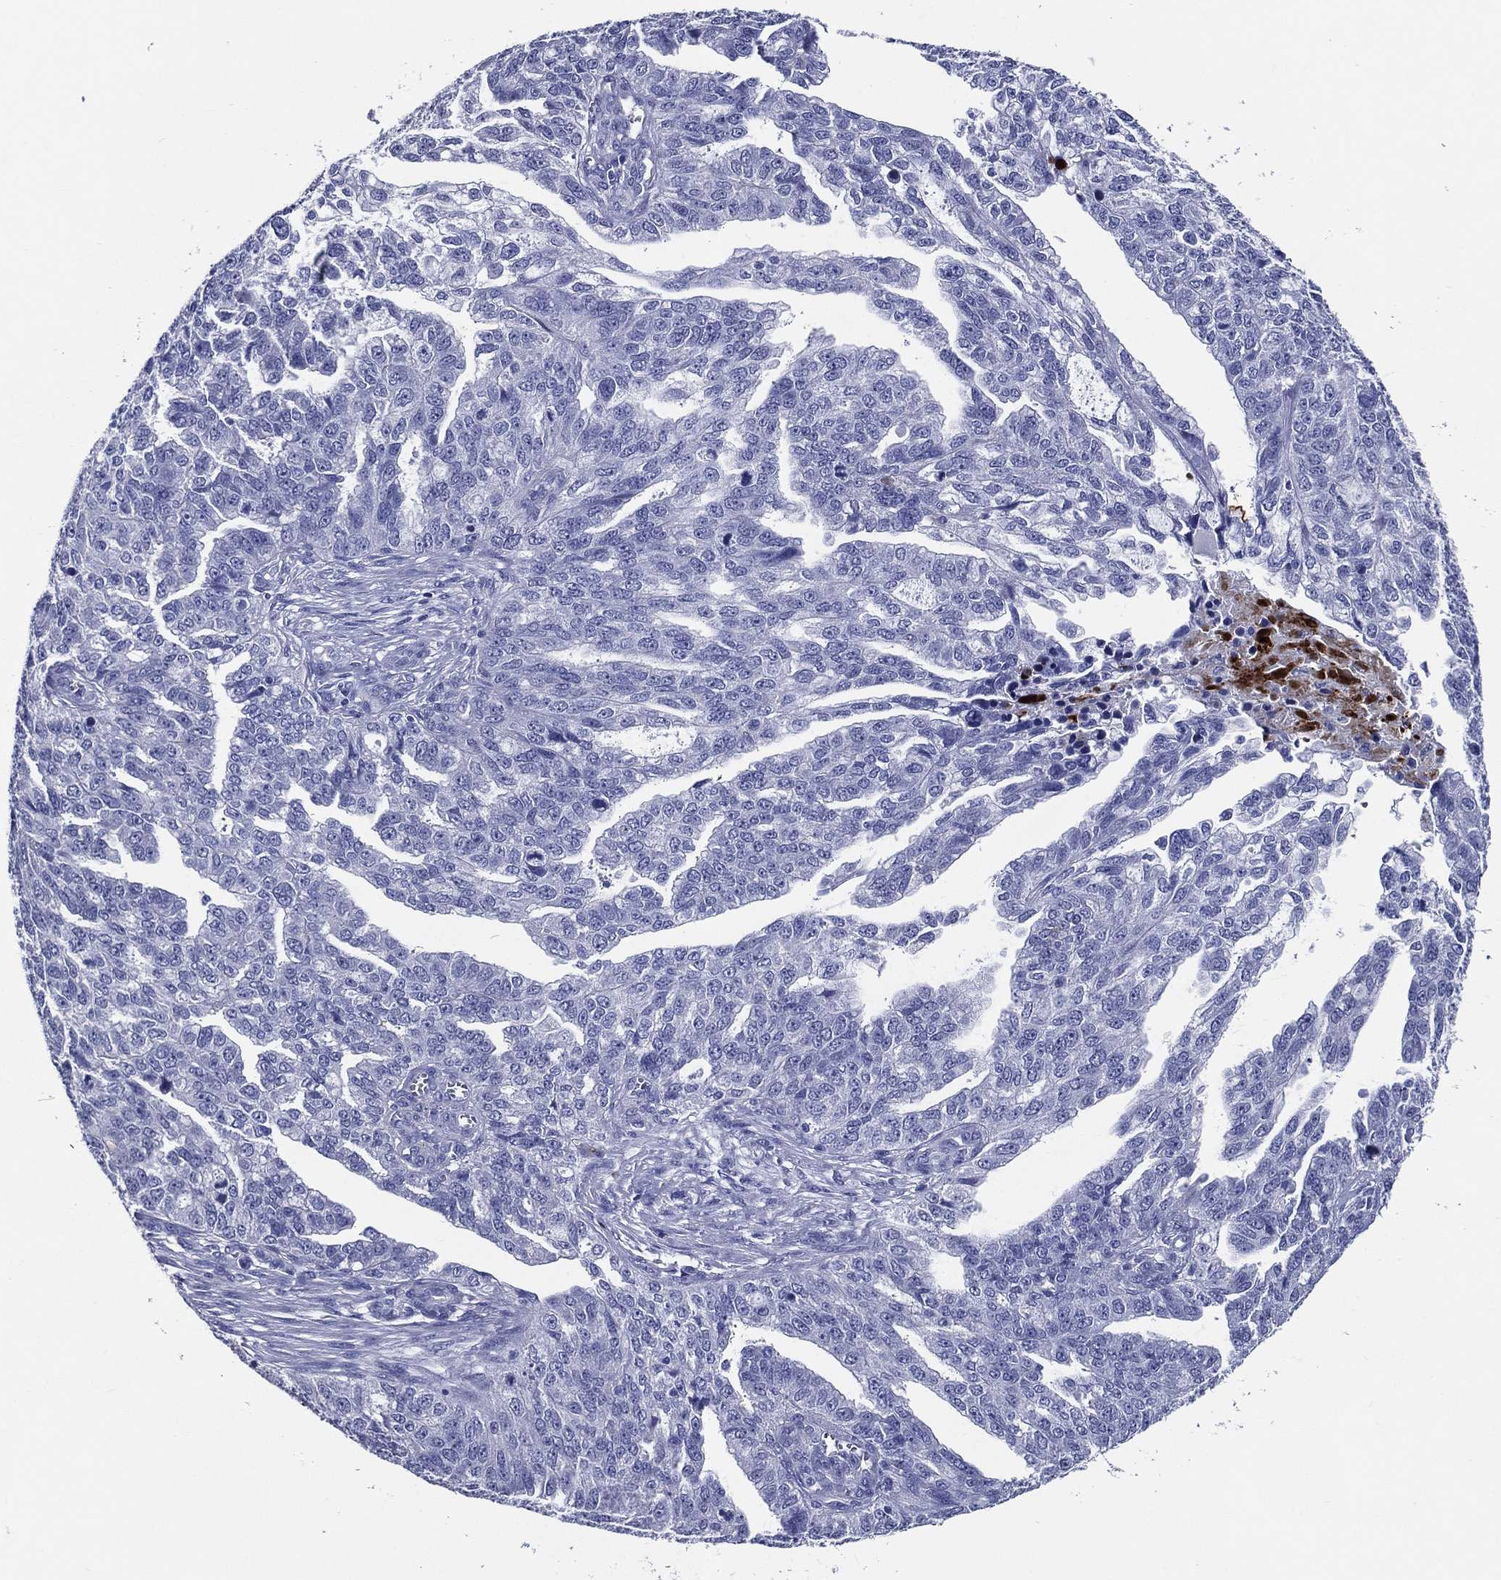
{"staining": {"intensity": "negative", "quantity": "none", "location": "none"}, "tissue": "ovarian cancer", "cell_type": "Tumor cells", "image_type": "cancer", "snomed": [{"axis": "morphology", "description": "Cystadenocarcinoma, serous, NOS"}, {"axis": "topography", "description": "Ovary"}], "caption": "Micrograph shows no protein expression in tumor cells of ovarian cancer (serous cystadenocarcinoma) tissue. (DAB immunohistochemistry, high magnification).", "gene": "ACE2", "patient": {"sex": "female", "age": 51}}